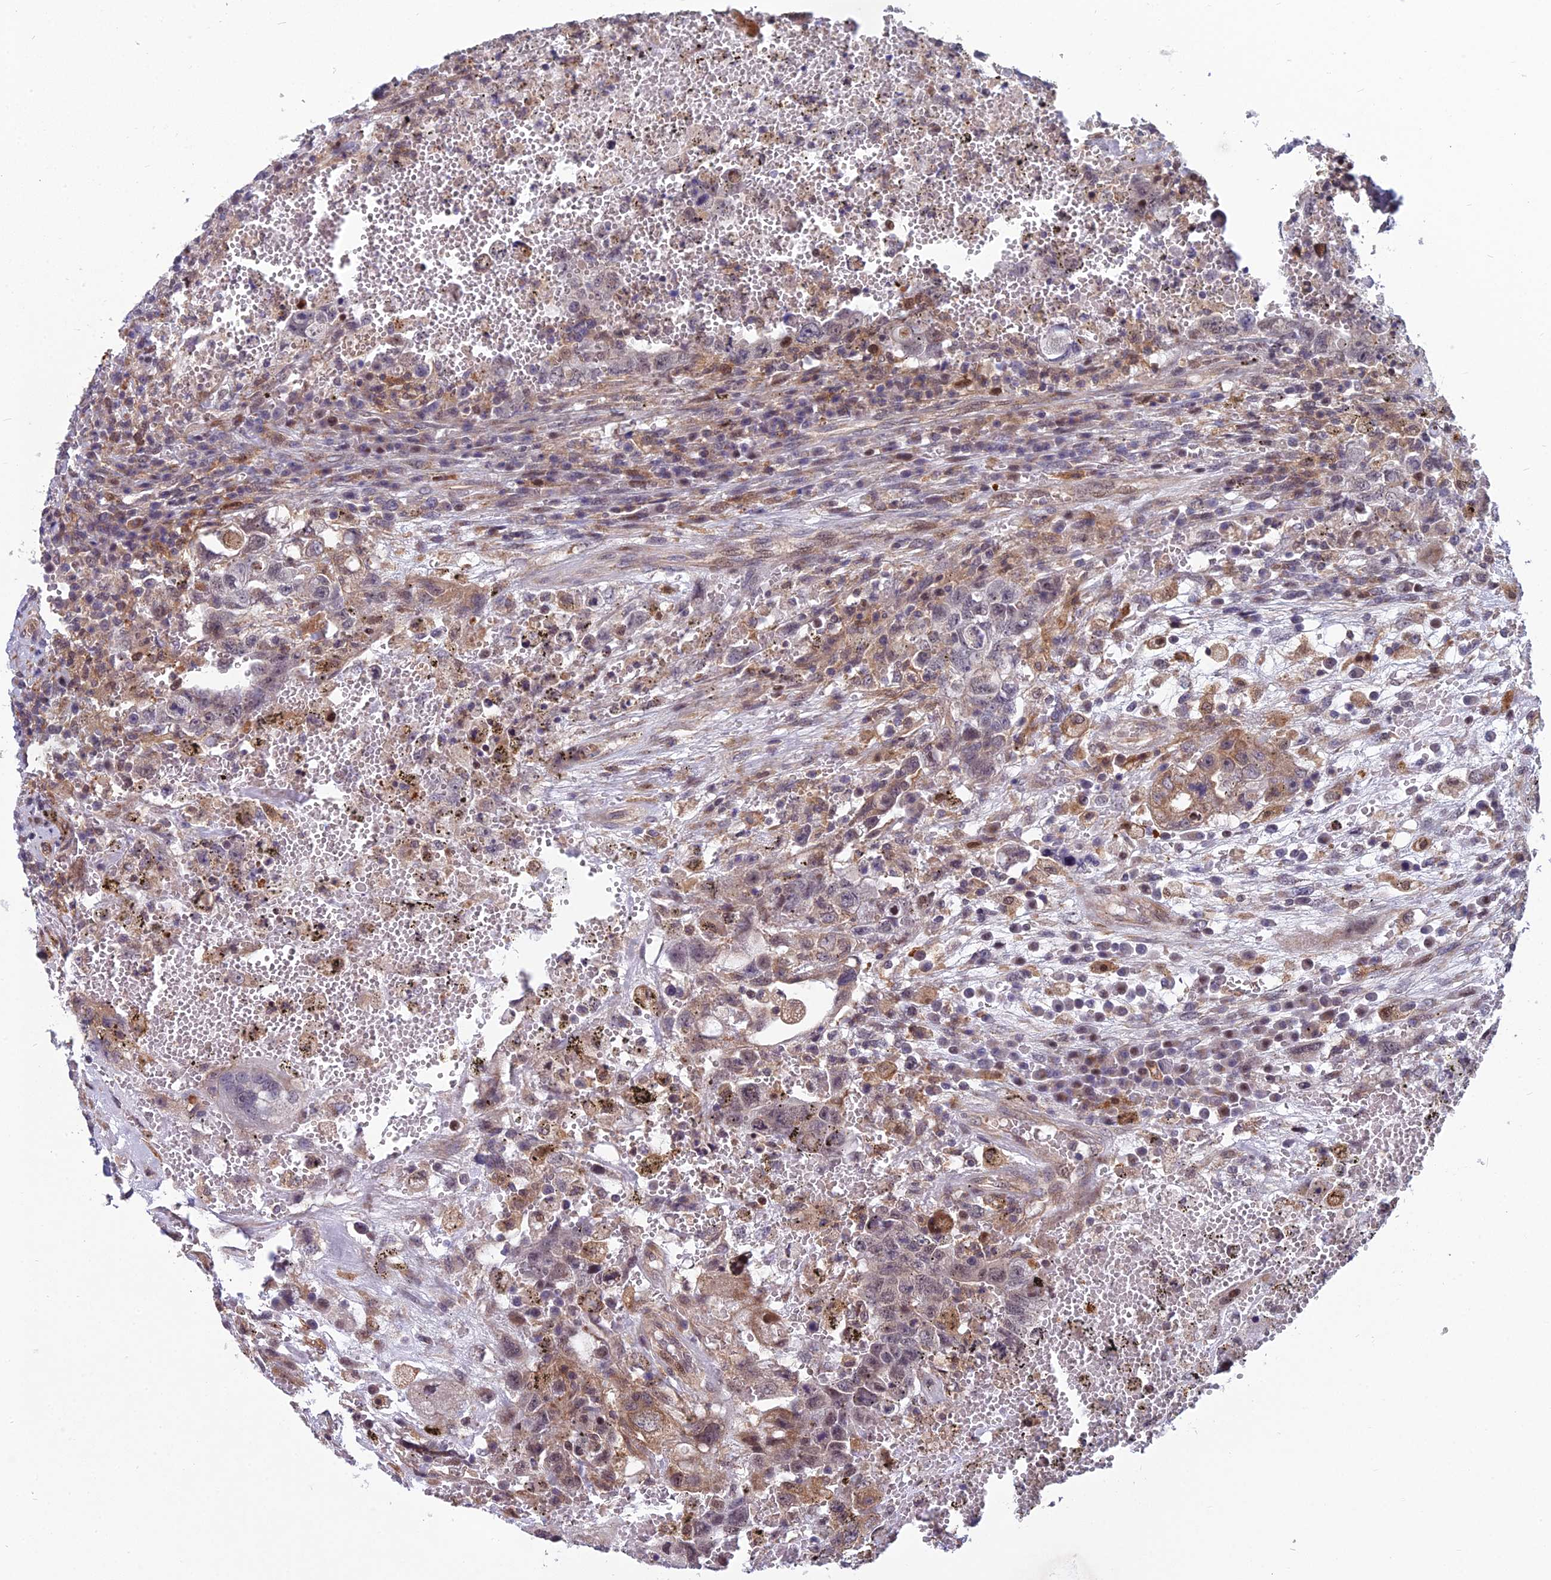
{"staining": {"intensity": "moderate", "quantity": "<25%", "location": "cytoplasmic/membranous"}, "tissue": "testis cancer", "cell_type": "Tumor cells", "image_type": "cancer", "snomed": [{"axis": "morphology", "description": "Carcinoma, Embryonal, NOS"}, {"axis": "topography", "description": "Testis"}], "caption": "A brown stain highlights moderate cytoplasmic/membranous expression of a protein in human testis cancer (embryonal carcinoma) tumor cells.", "gene": "COMMD2", "patient": {"sex": "male", "age": 26}}